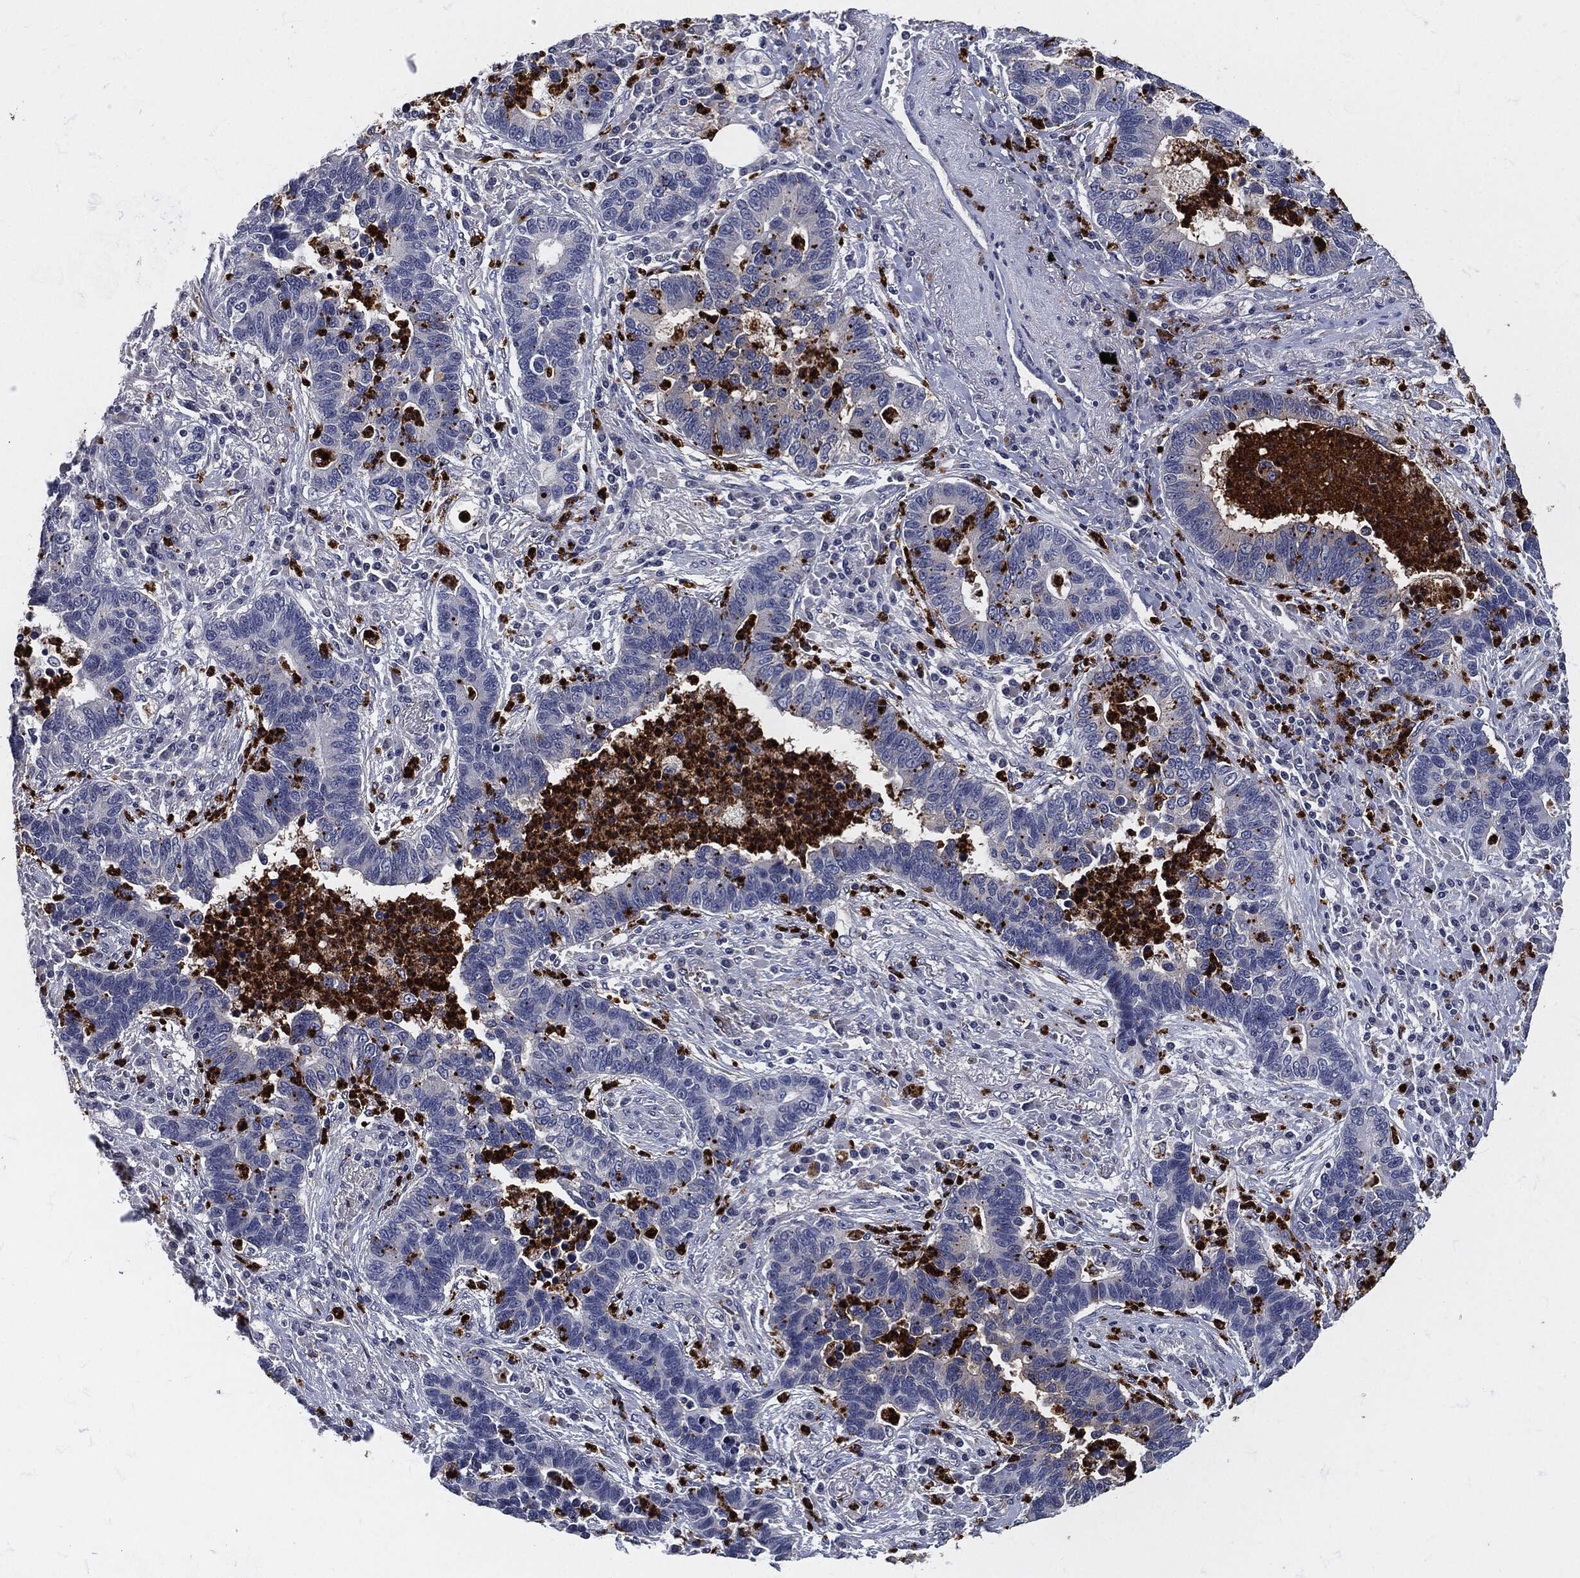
{"staining": {"intensity": "negative", "quantity": "none", "location": "none"}, "tissue": "lung cancer", "cell_type": "Tumor cells", "image_type": "cancer", "snomed": [{"axis": "morphology", "description": "Adenocarcinoma, NOS"}, {"axis": "topography", "description": "Lung"}], "caption": "This is an immunohistochemistry (IHC) image of human lung cancer. There is no expression in tumor cells.", "gene": "MPO", "patient": {"sex": "female", "age": 57}}